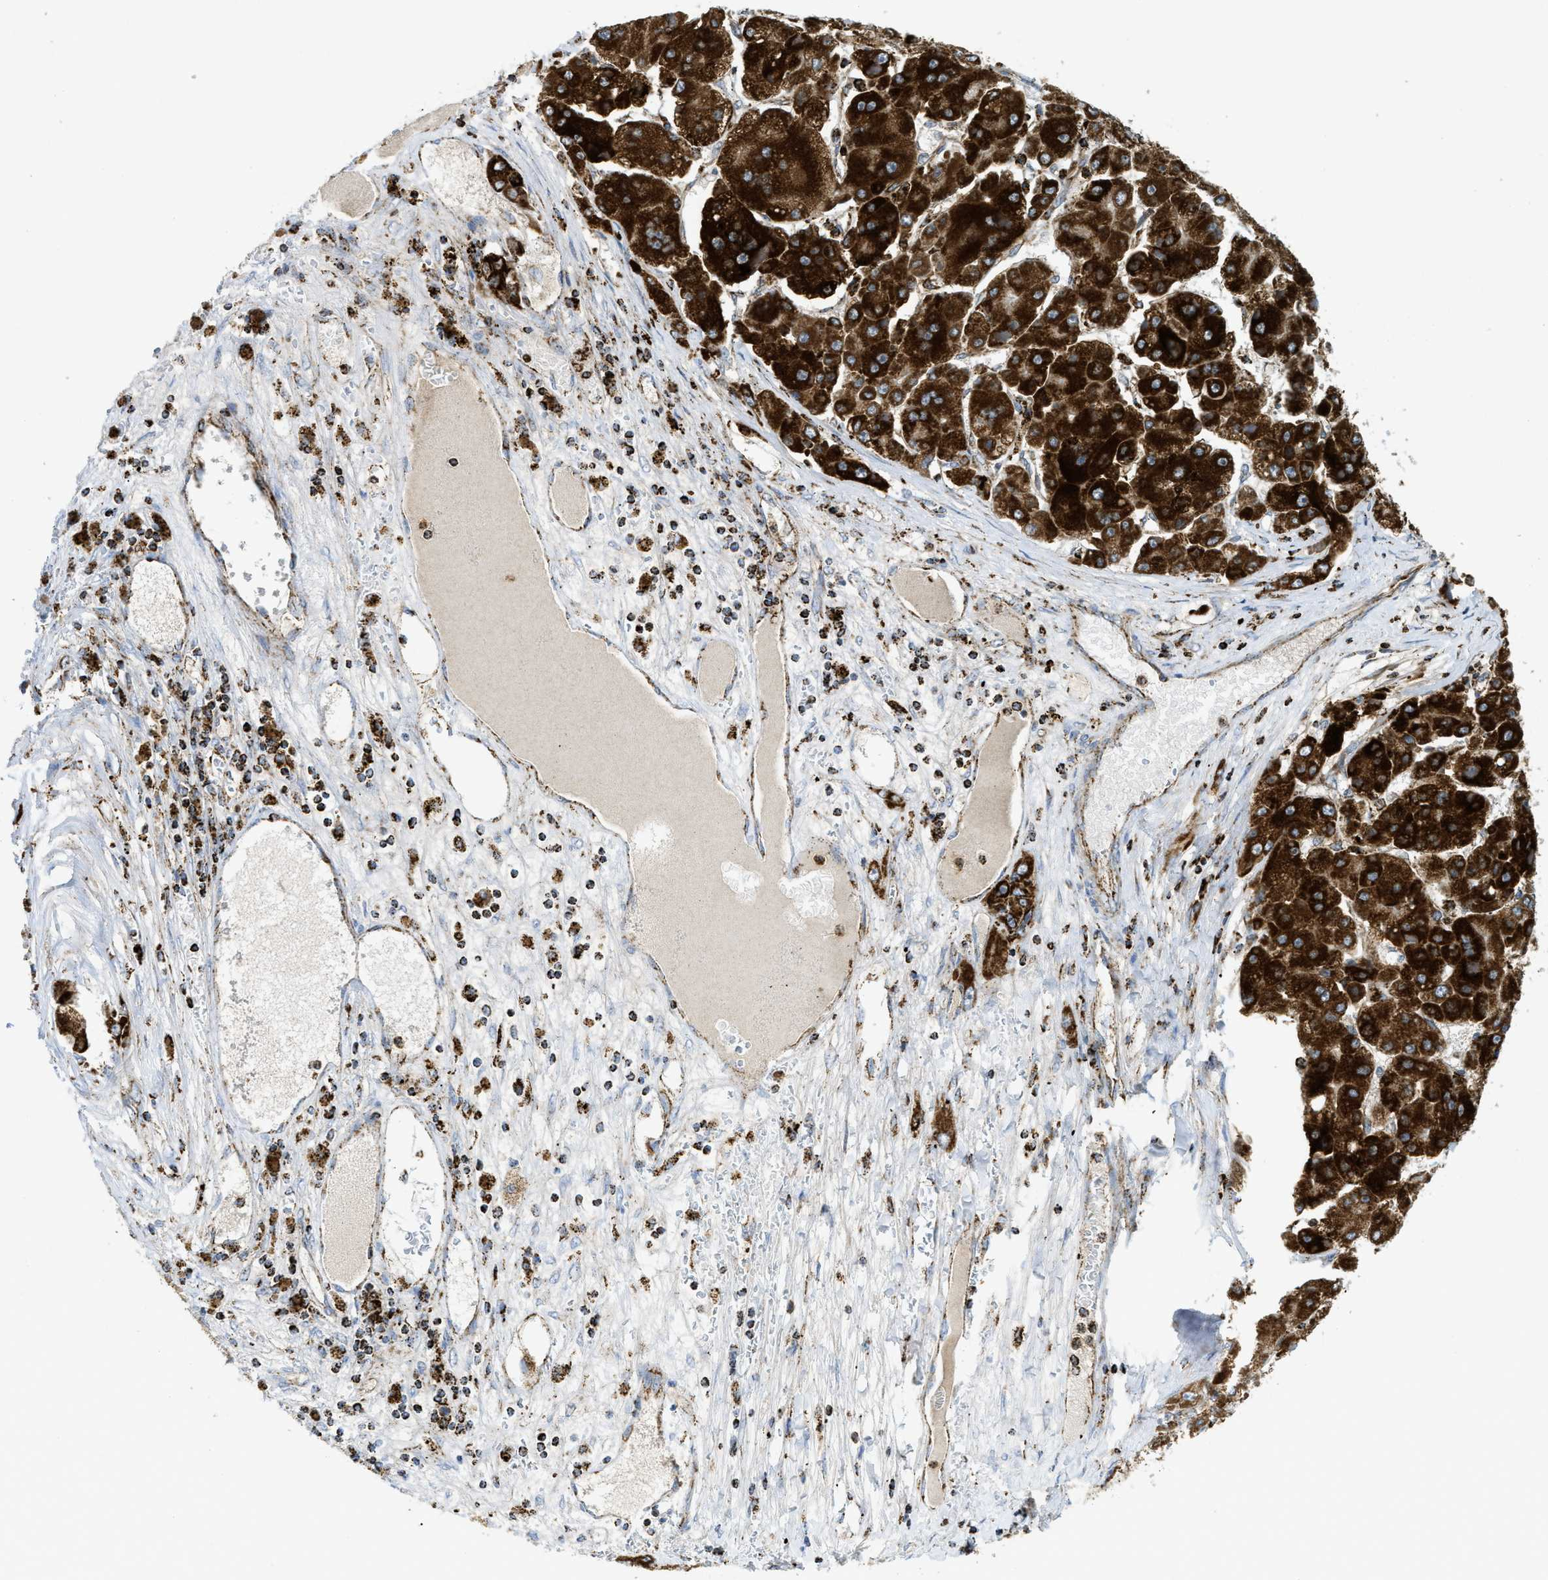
{"staining": {"intensity": "strong", "quantity": ">75%", "location": "cytoplasmic/membranous"}, "tissue": "liver cancer", "cell_type": "Tumor cells", "image_type": "cancer", "snomed": [{"axis": "morphology", "description": "Carcinoma, Hepatocellular, NOS"}, {"axis": "topography", "description": "Liver"}], "caption": "Immunohistochemistry (DAB (3,3'-diaminobenzidine)) staining of liver cancer (hepatocellular carcinoma) demonstrates strong cytoplasmic/membranous protein positivity in approximately >75% of tumor cells.", "gene": "SQOR", "patient": {"sex": "female", "age": 73}}